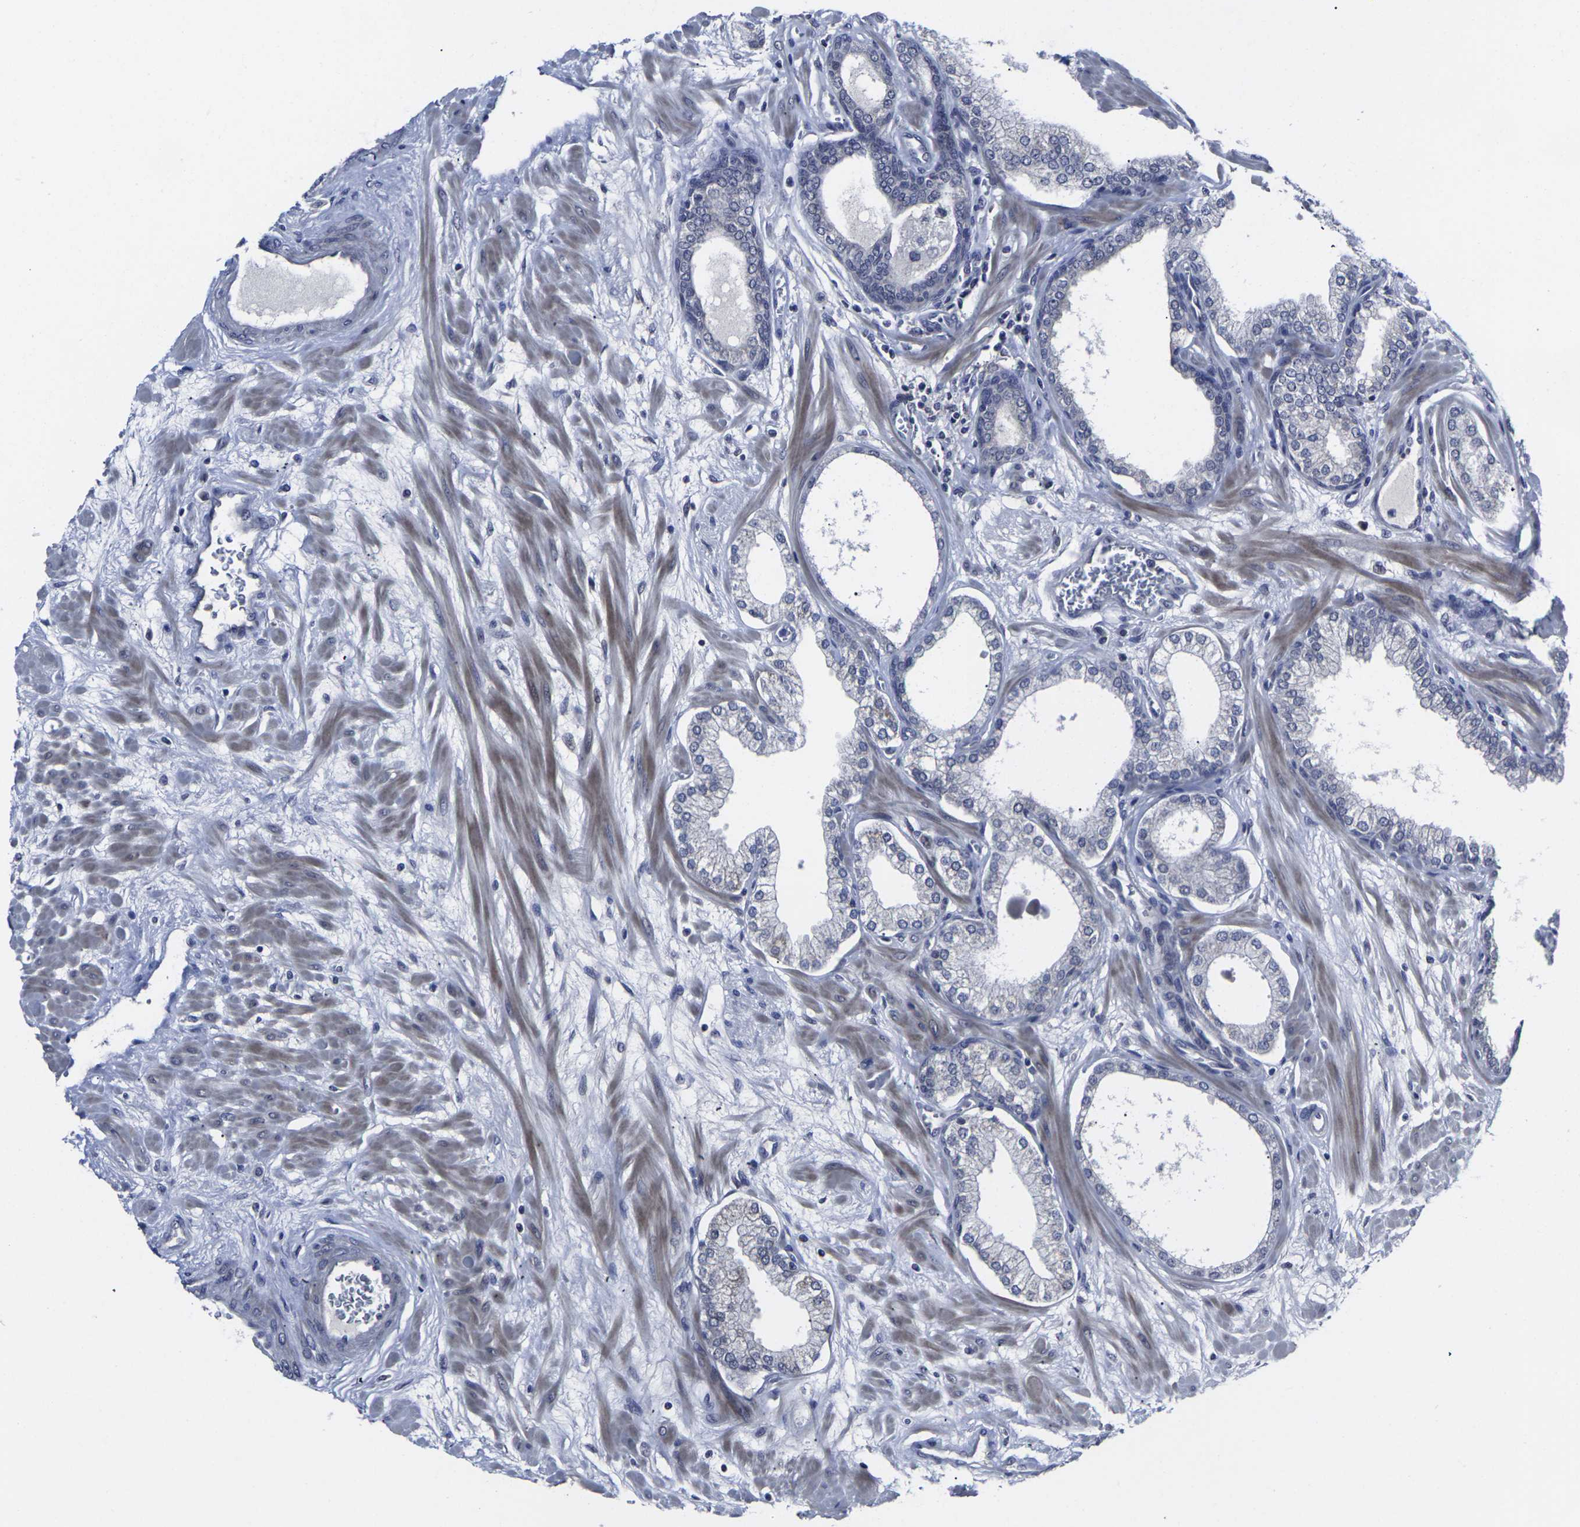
{"staining": {"intensity": "negative", "quantity": "none", "location": "none"}, "tissue": "prostate", "cell_type": "Glandular cells", "image_type": "normal", "snomed": [{"axis": "morphology", "description": "Normal tissue, NOS"}, {"axis": "morphology", "description": "Urothelial carcinoma, Low grade"}, {"axis": "topography", "description": "Urinary bladder"}, {"axis": "topography", "description": "Prostate"}], "caption": "This is a photomicrograph of immunohistochemistry (IHC) staining of unremarkable prostate, which shows no expression in glandular cells. (DAB (3,3'-diaminobenzidine) immunohistochemistry with hematoxylin counter stain).", "gene": "MSANTD4", "patient": {"sex": "male", "age": 60}}